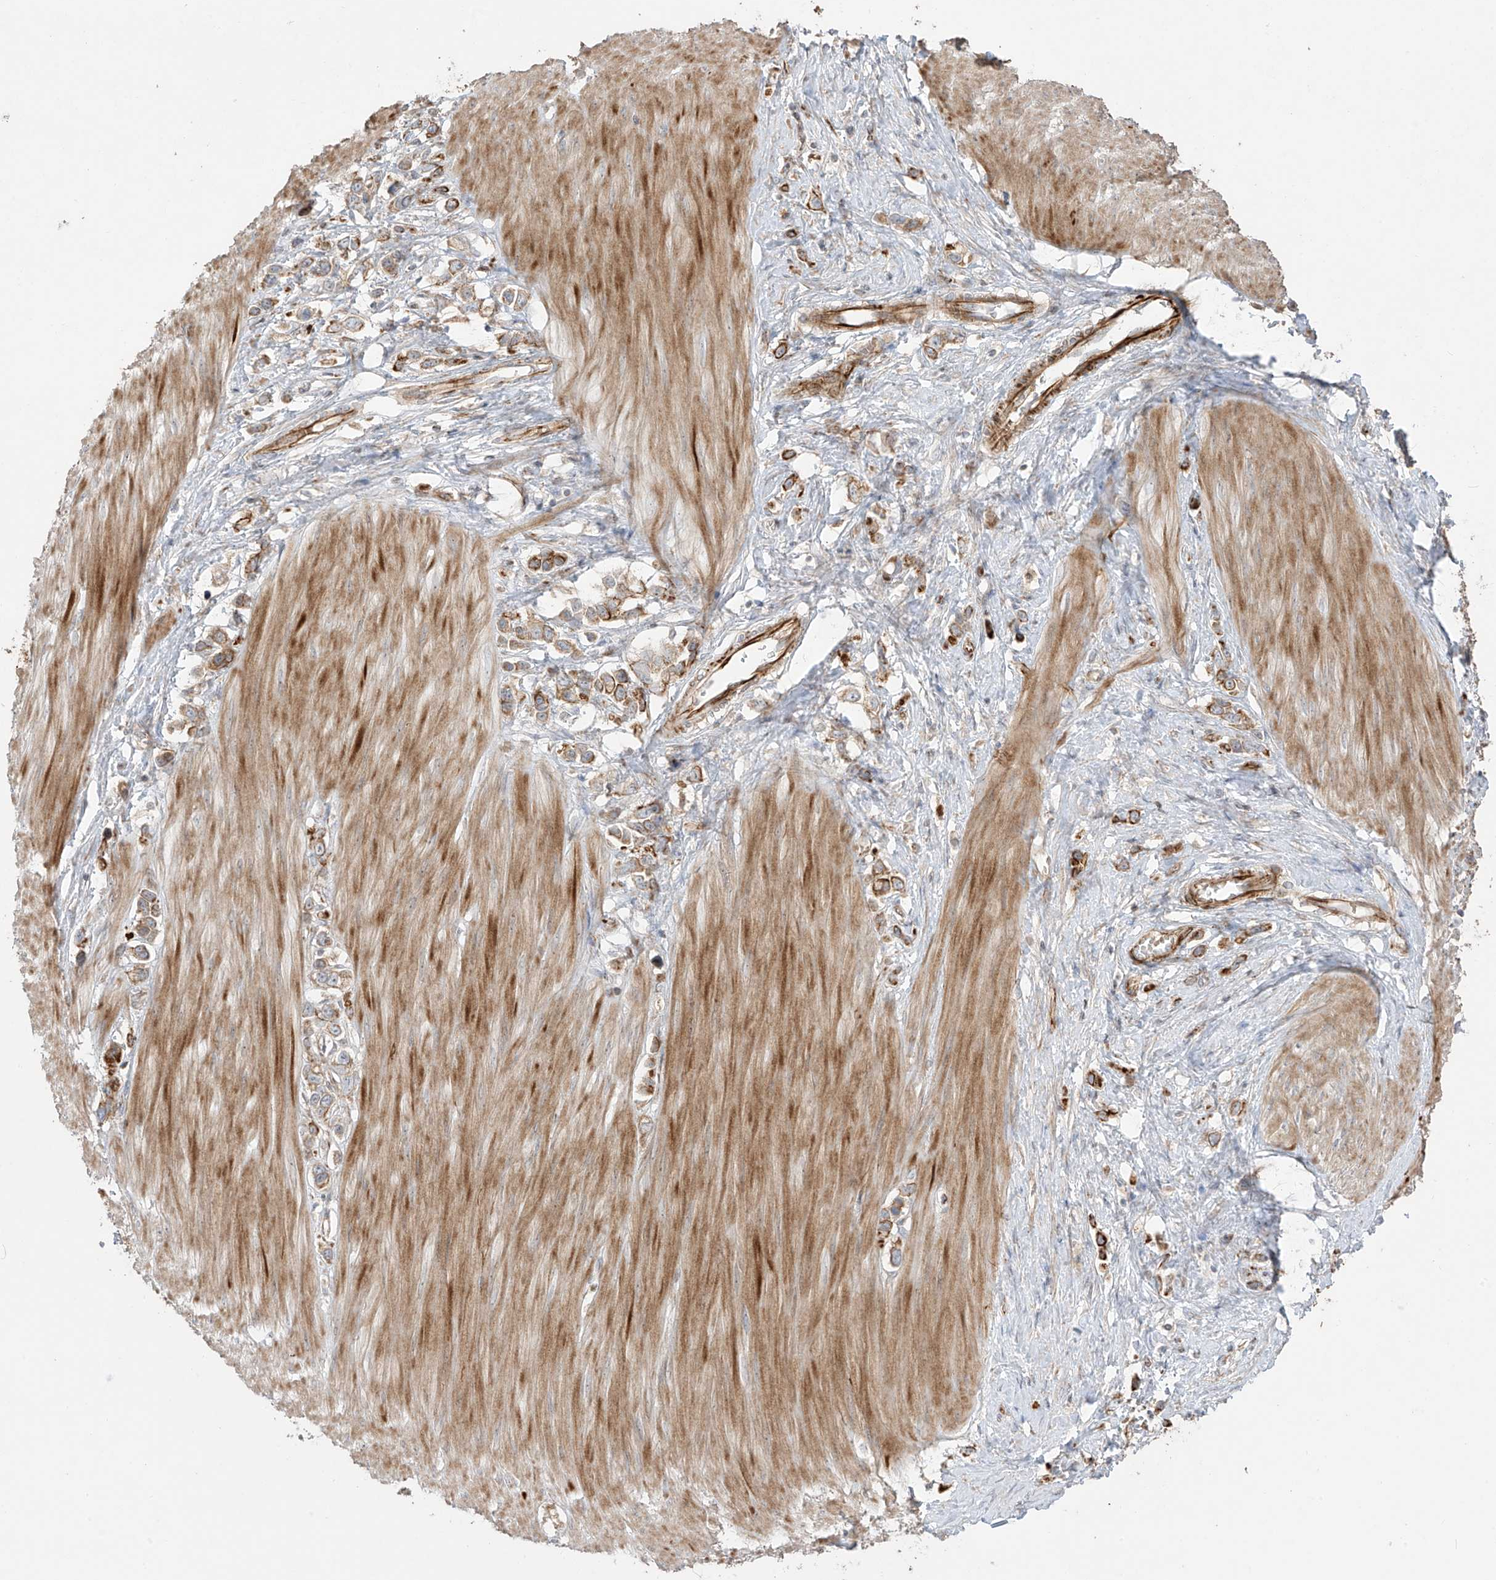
{"staining": {"intensity": "moderate", "quantity": "25%-75%", "location": "cytoplasmic/membranous"}, "tissue": "stomach cancer", "cell_type": "Tumor cells", "image_type": "cancer", "snomed": [{"axis": "morphology", "description": "Adenocarcinoma, NOS"}, {"axis": "topography", "description": "Stomach"}], "caption": "There is medium levels of moderate cytoplasmic/membranous staining in tumor cells of stomach cancer, as demonstrated by immunohistochemical staining (brown color).", "gene": "DCDC2", "patient": {"sex": "female", "age": 65}}